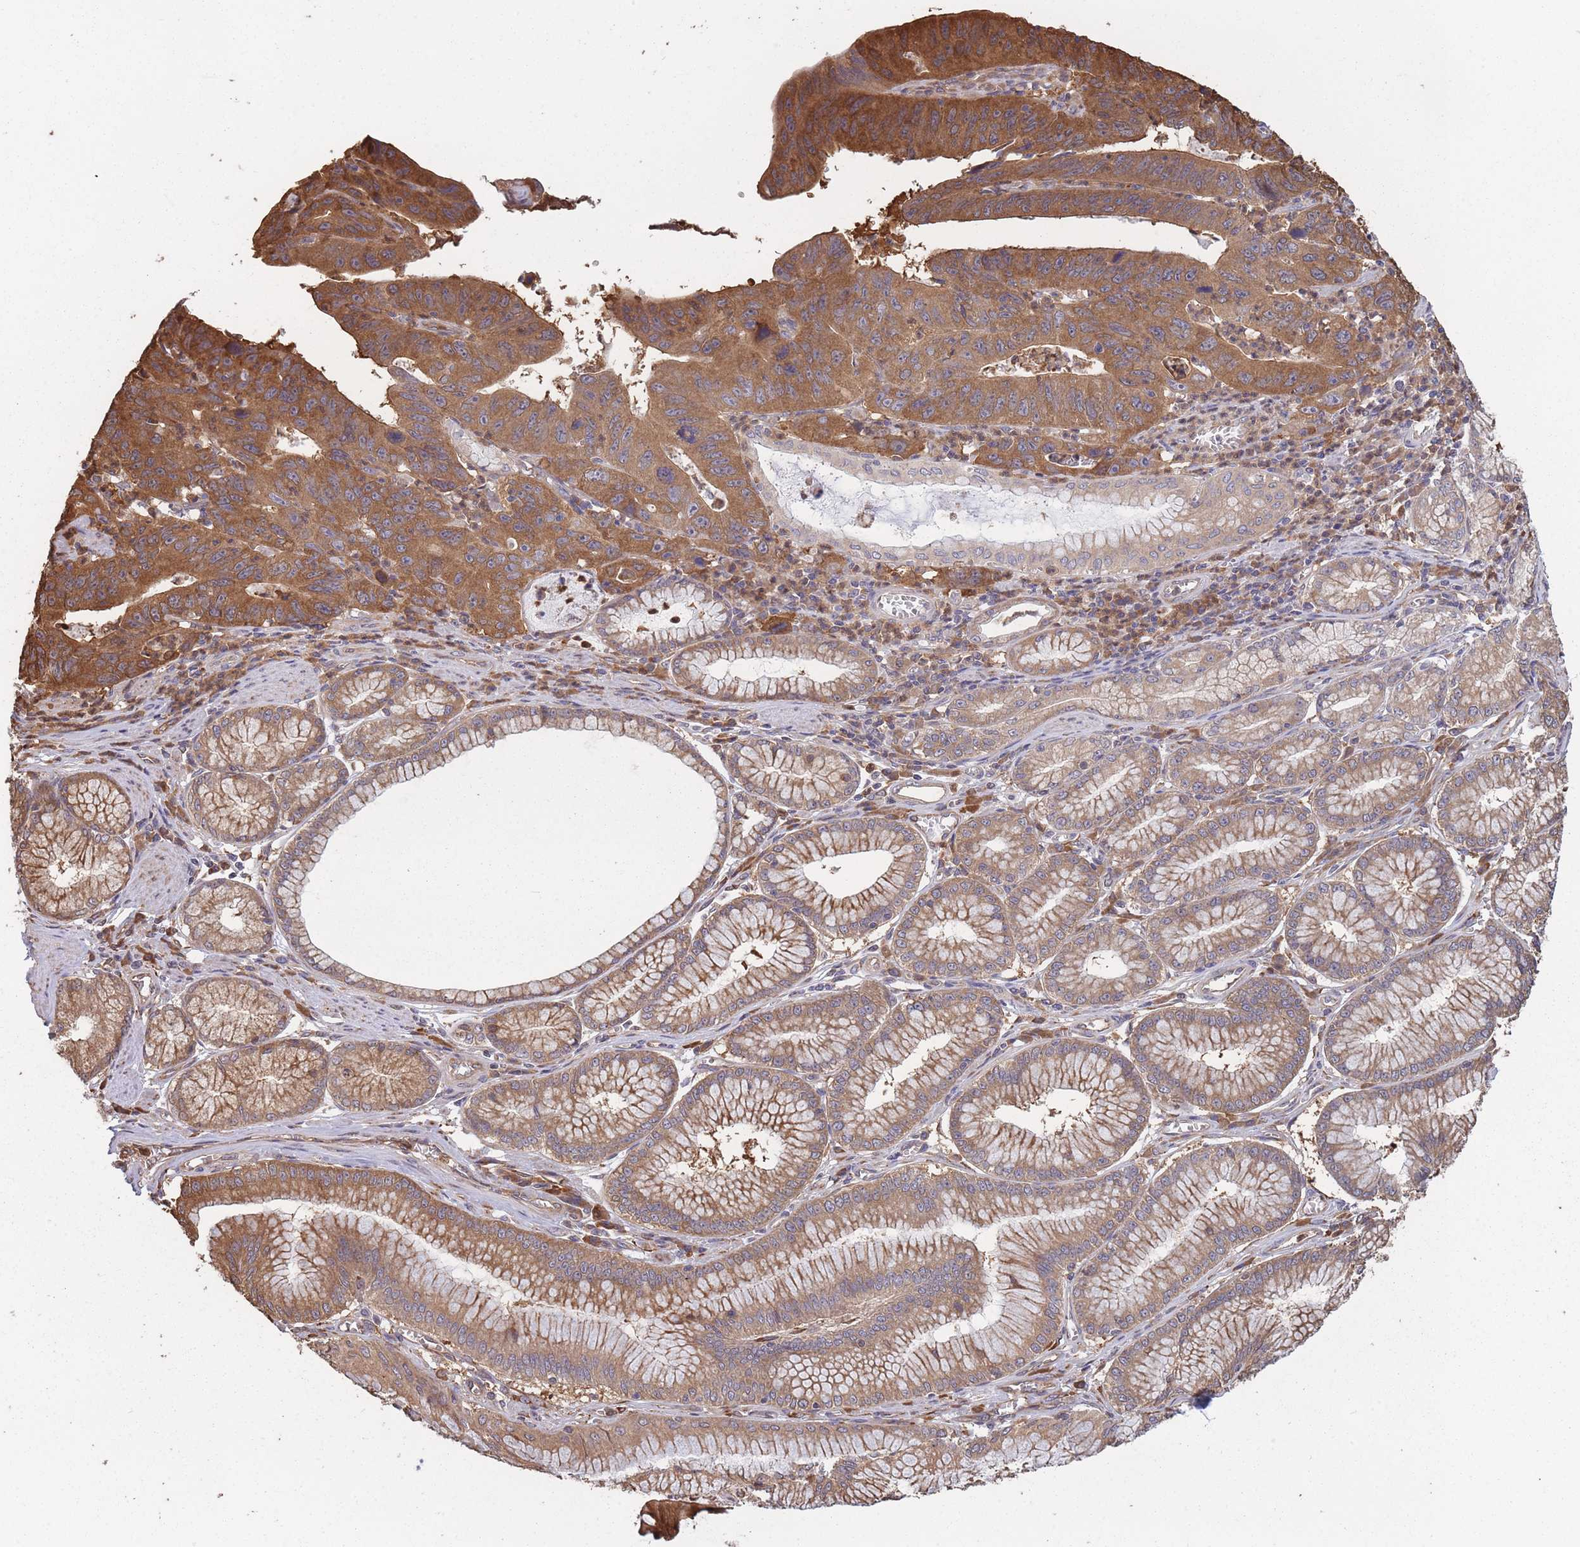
{"staining": {"intensity": "moderate", "quantity": ">75%", "location": "cytoplasmic/membranous"}, "tissue": "stomach cancer", "cell_type": "Tumor cells", "image_type": "cancer", "snomed": [{"axis": "morphology", "description": "Adenocarcinoma, NOS"}, {"axis": "topography", "description": "Stomach"}], "caption": "Protein expression analysis of human adenocarcinoma (stomach) reveals moderate cytoplasmic/membranous staining in approximately >75% of tumor cells. Immunohistochemistry stains the protein in brown and the nuclei are stained blue.", "gene": "ARL13B", "patient": {"sex": "male", "age": 59}}